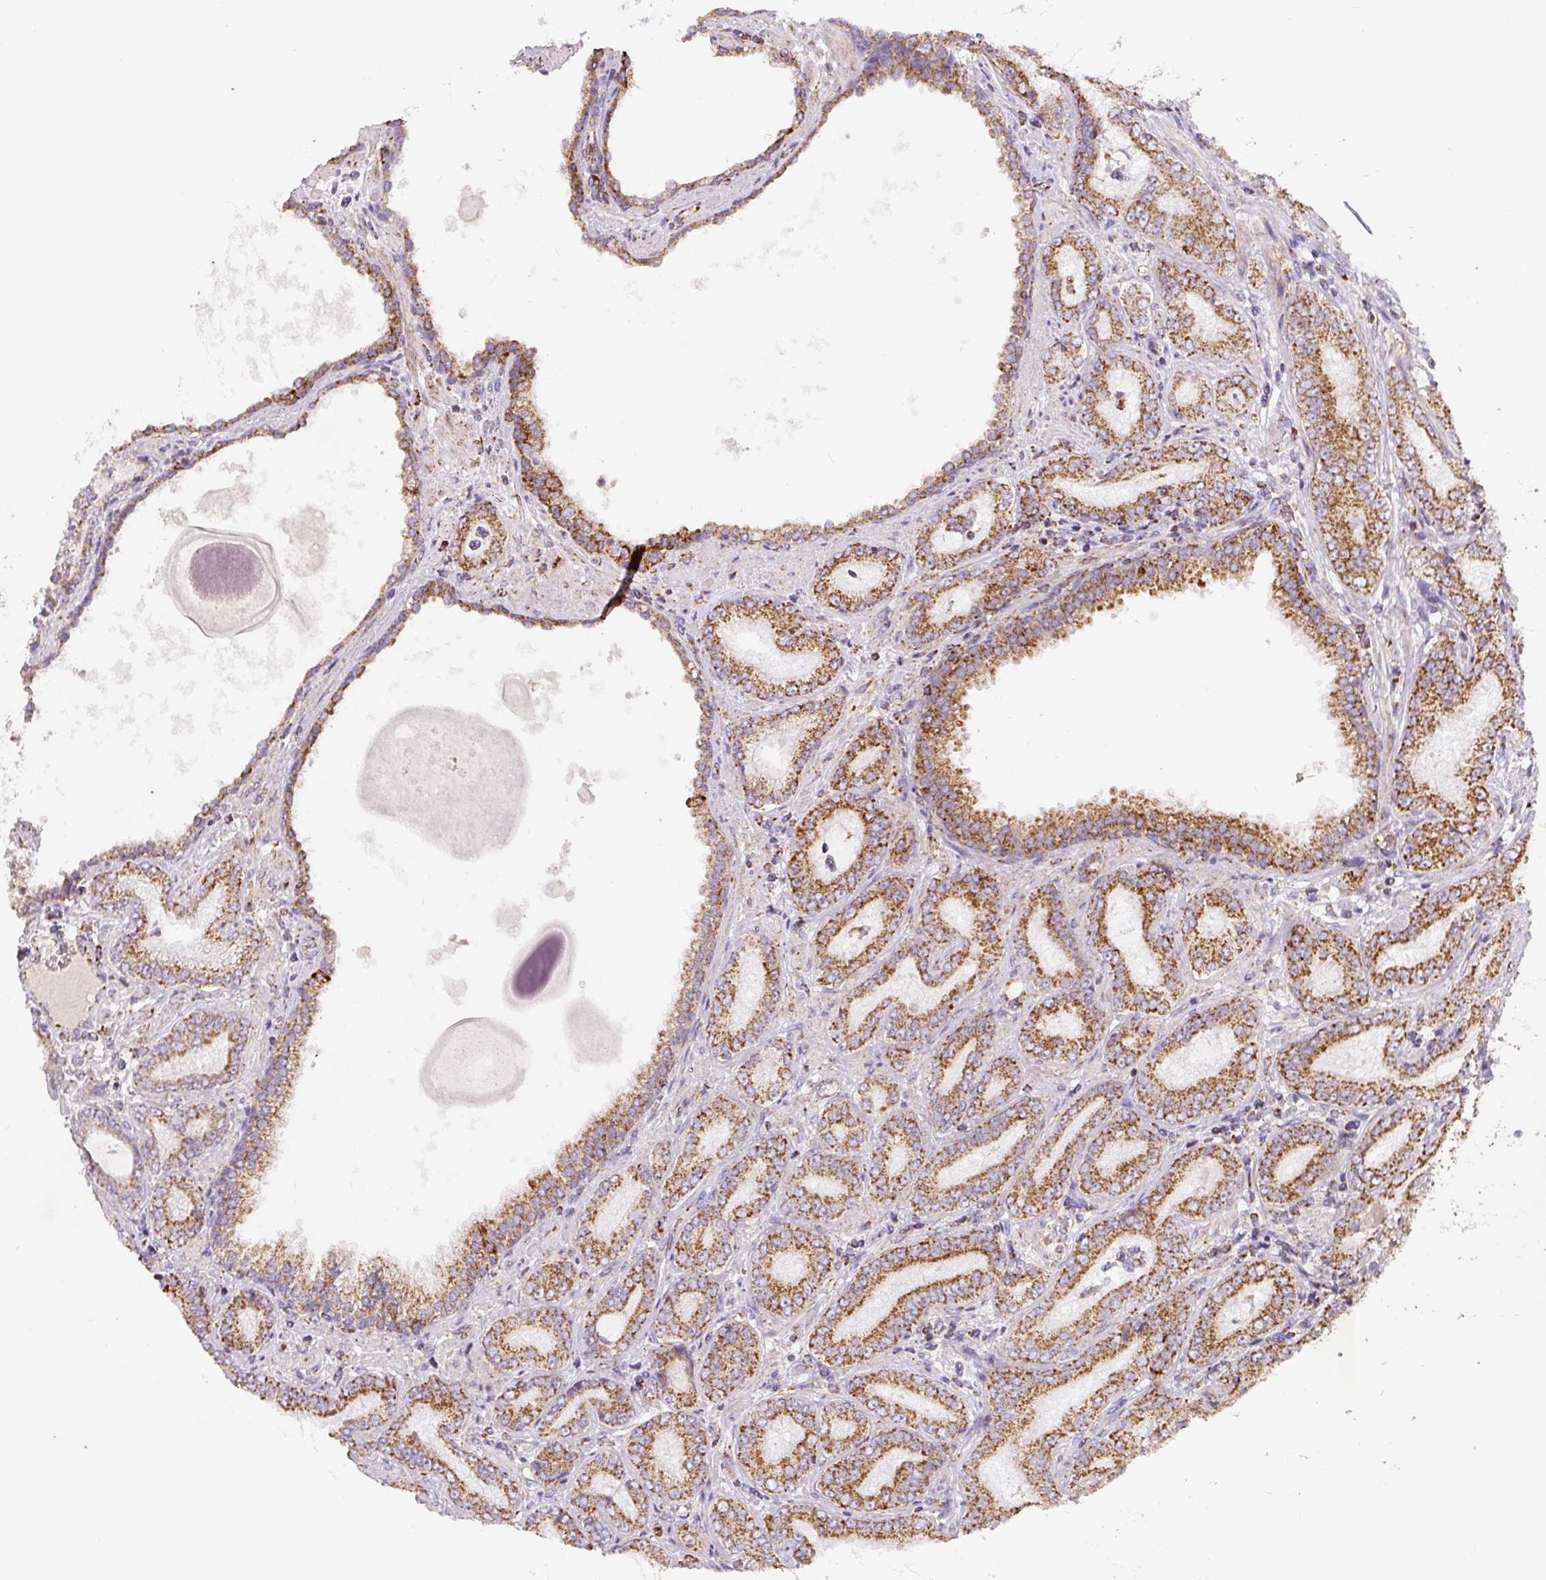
{"staining": {"intensity": "strong", "quantity": ">75%", "location": "cytoplasmic/membranous"}, "tissue": "prostate cancer", "cell_type": "Tumor cells", "image_type": "cancer", "snomed": [{"axis": "morphology", "description": "Adenocarcinoma, High grade"}, {"axis": "topography", "description": "Prostate"}], "caption": "Approximately >75% of tumor cells in human prostate cancer reveal strong cytoplasmic/membranous protein positivity as visualized by brown immunohistochemical staining.", "gene": "MT-CO2", "patient": {"sex": "male", "age": 72}}